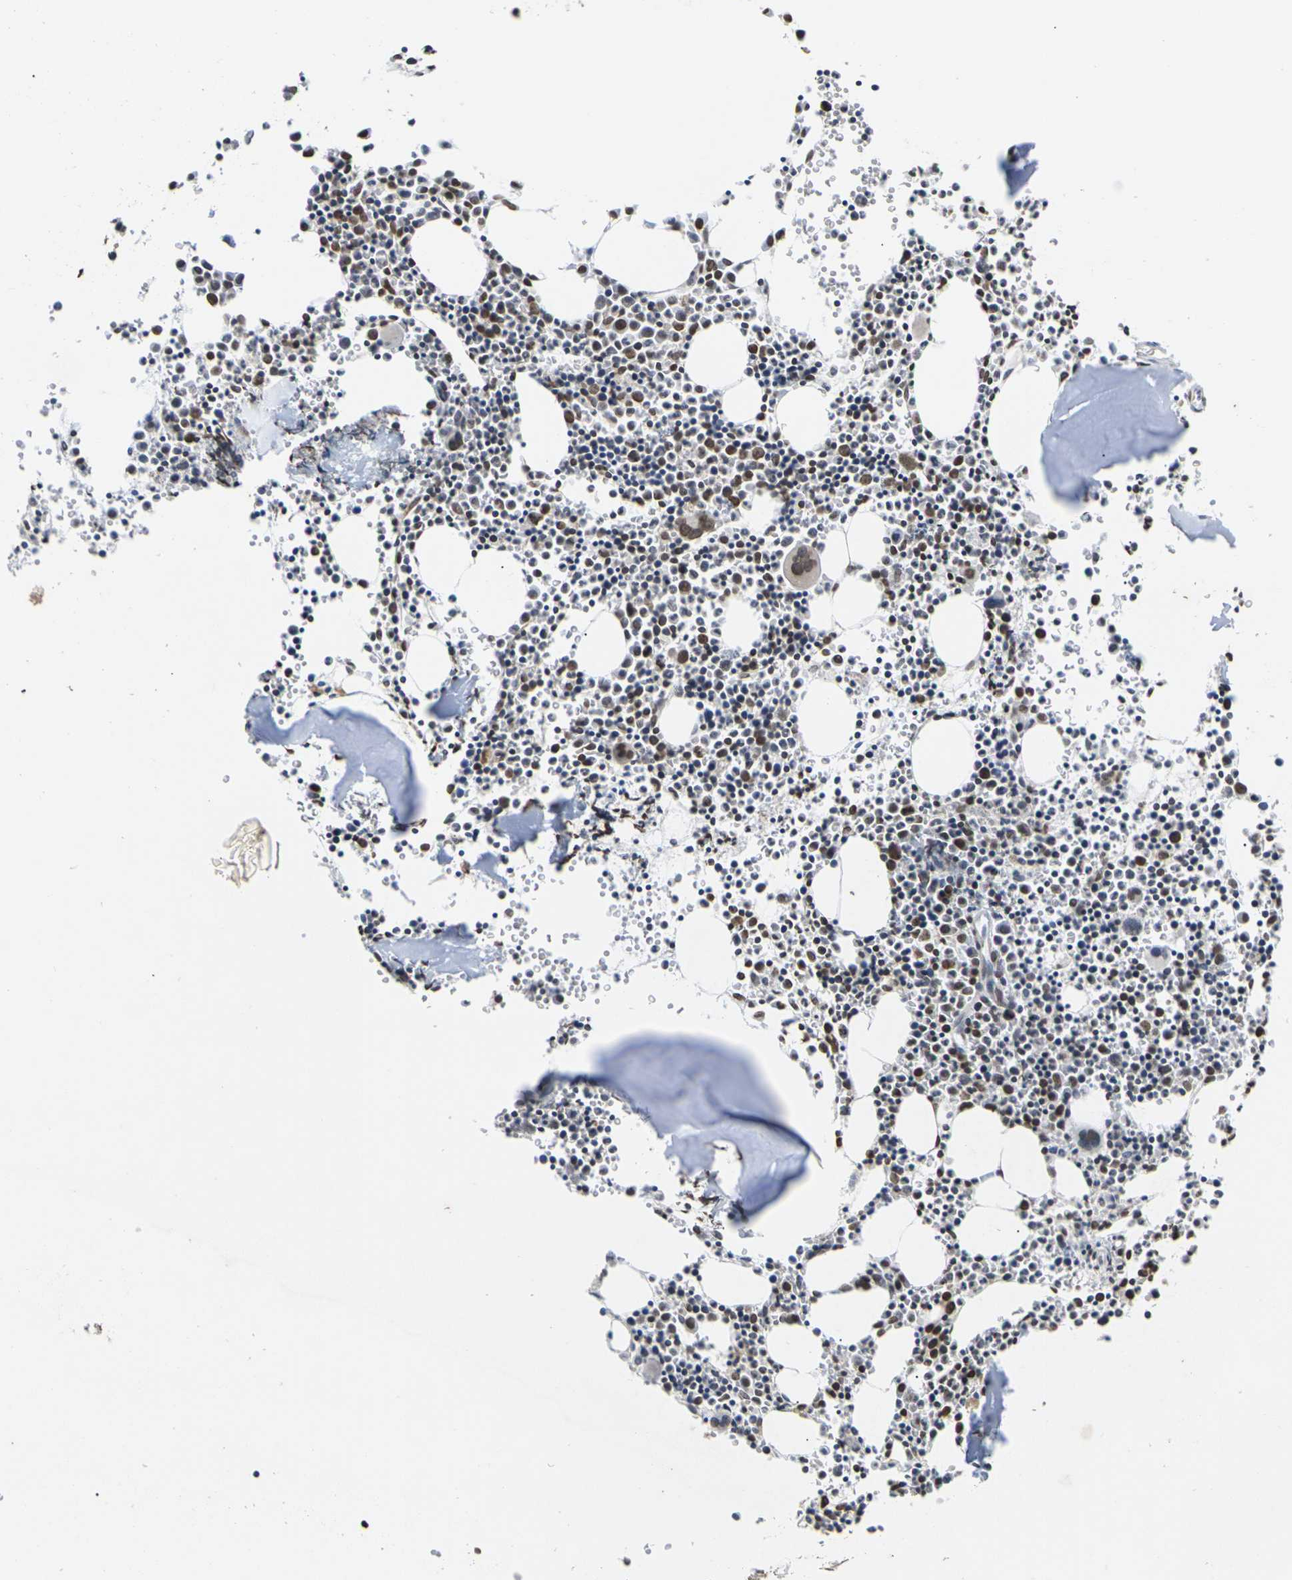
{"staining": {"intensity": "moderate", "quantity": ">75%", "location": "nuclear"}, "tissue": "bone marrow", "cell_type": "Hematopoietic cells", "image_type": "normal", "snomed": [{"axis": "morphology", "description": "Normal tissue, NOS"}, {"axis": "morphology", "description": "Inflammation, NOS"}, {"axis": "topography", "description": "Bone marrow"}], "caption": "This photomicrograph displays immunohistochemistry (IHC) staining of benign human bone marrow, with medium moderate nuclear positivity in about >75% of hematopoietic cells.", "gene": "ETV5", "patient": {"sex": "female", "age": 17}}